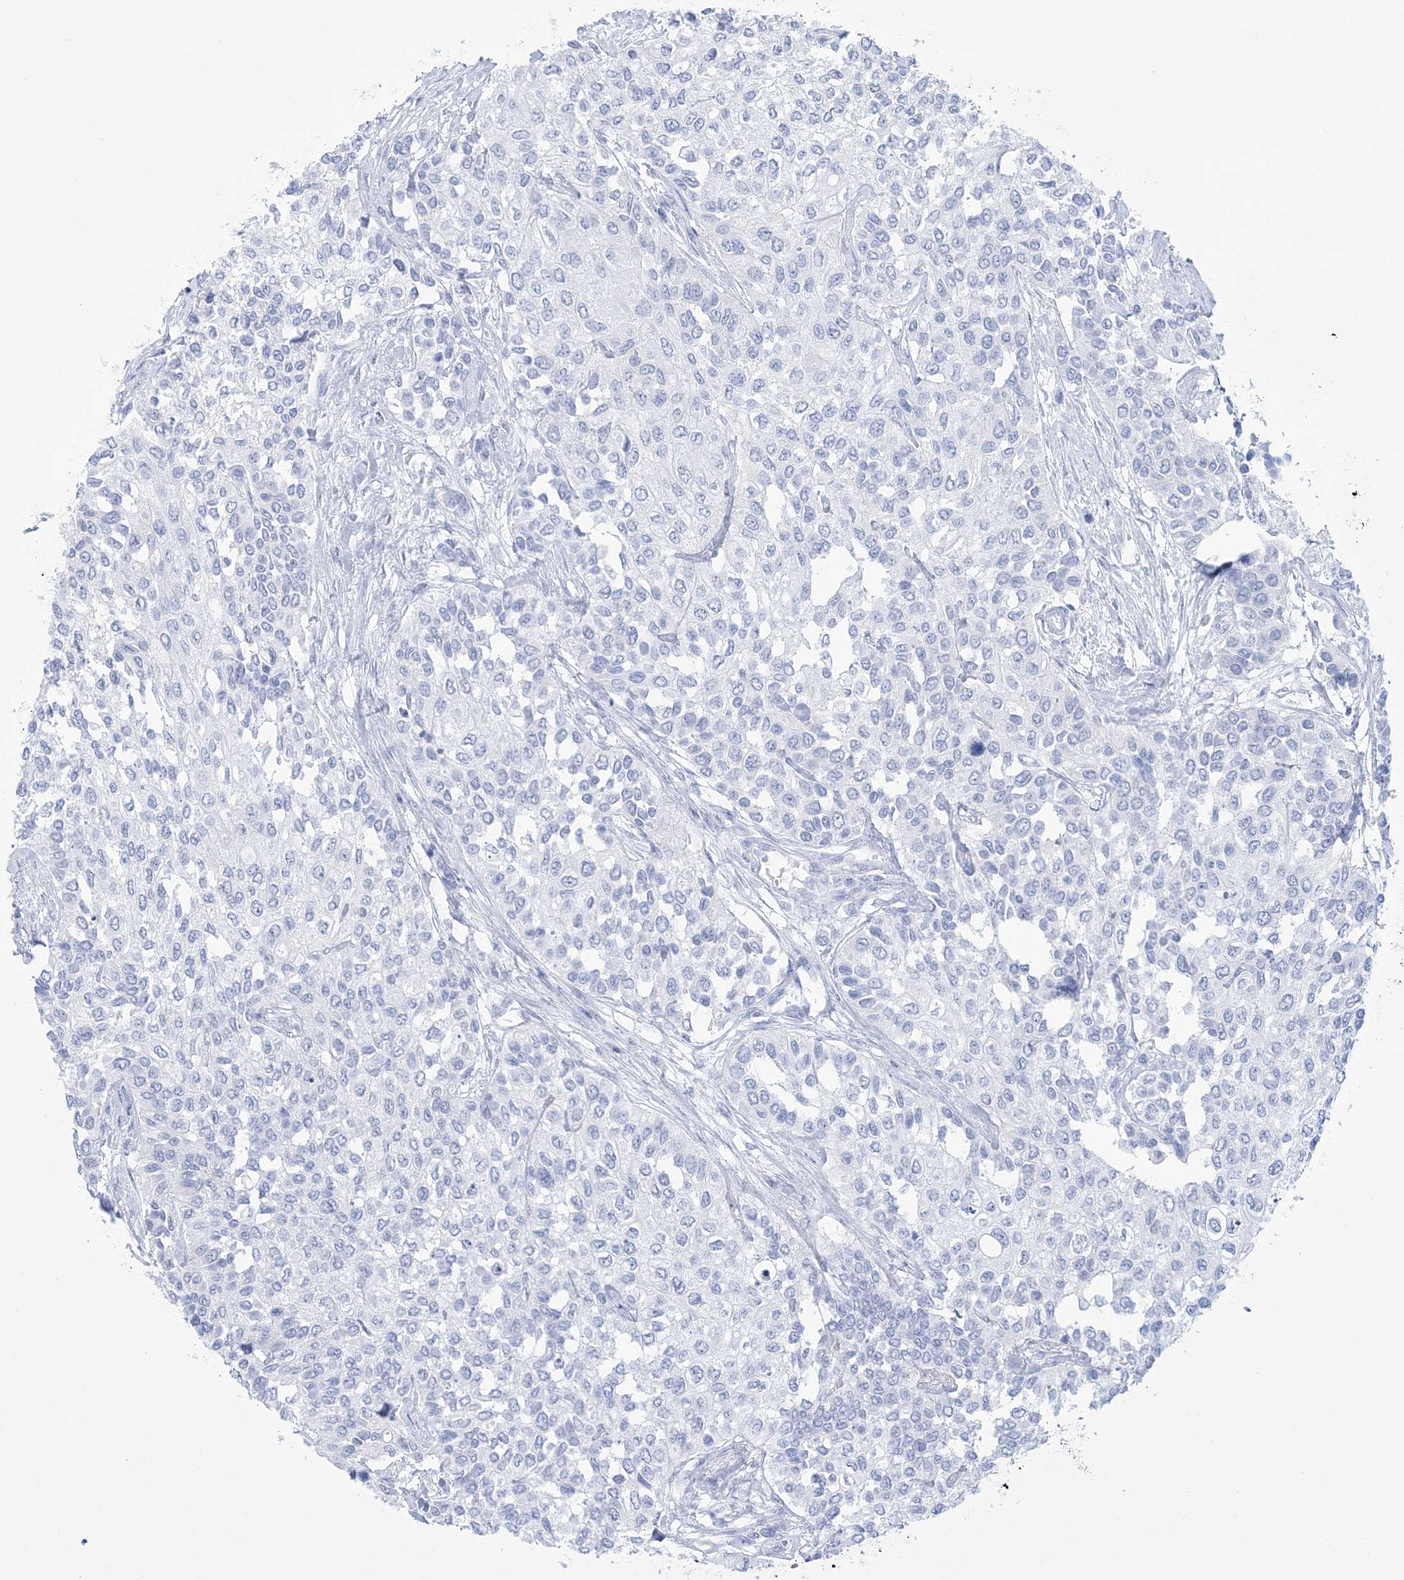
{"staining": {"intensity": "negative", "quantity": "none", "location": "none"}, "tissue": "urothelial cancer", "cell_type": "Tumor cells", "image_type": "cancer", "snomed": [{"axis": "morphology", "description": "Normal tissue, NOS"}, {"axis": "morphology", "description": "Urothelial carcinoma, High grade"}, {"axis": "topography", "description": "Vascular tissue"}, {"axis": "topography", "description": "Urinary bladder"}], "caption": "This is a histopathology image of immunohistochemistry (IHC) staining of high-grade urothelial carcinoma, which shows no positivity in tumor cells. (Stains: DAB immunohistochemistry (IHC) with hematoxylin counter stain, Microscopy: brightfield microscopy at high magnification).", "gene": "RBP2", "patient": {"sex": "female", "age": 56}}